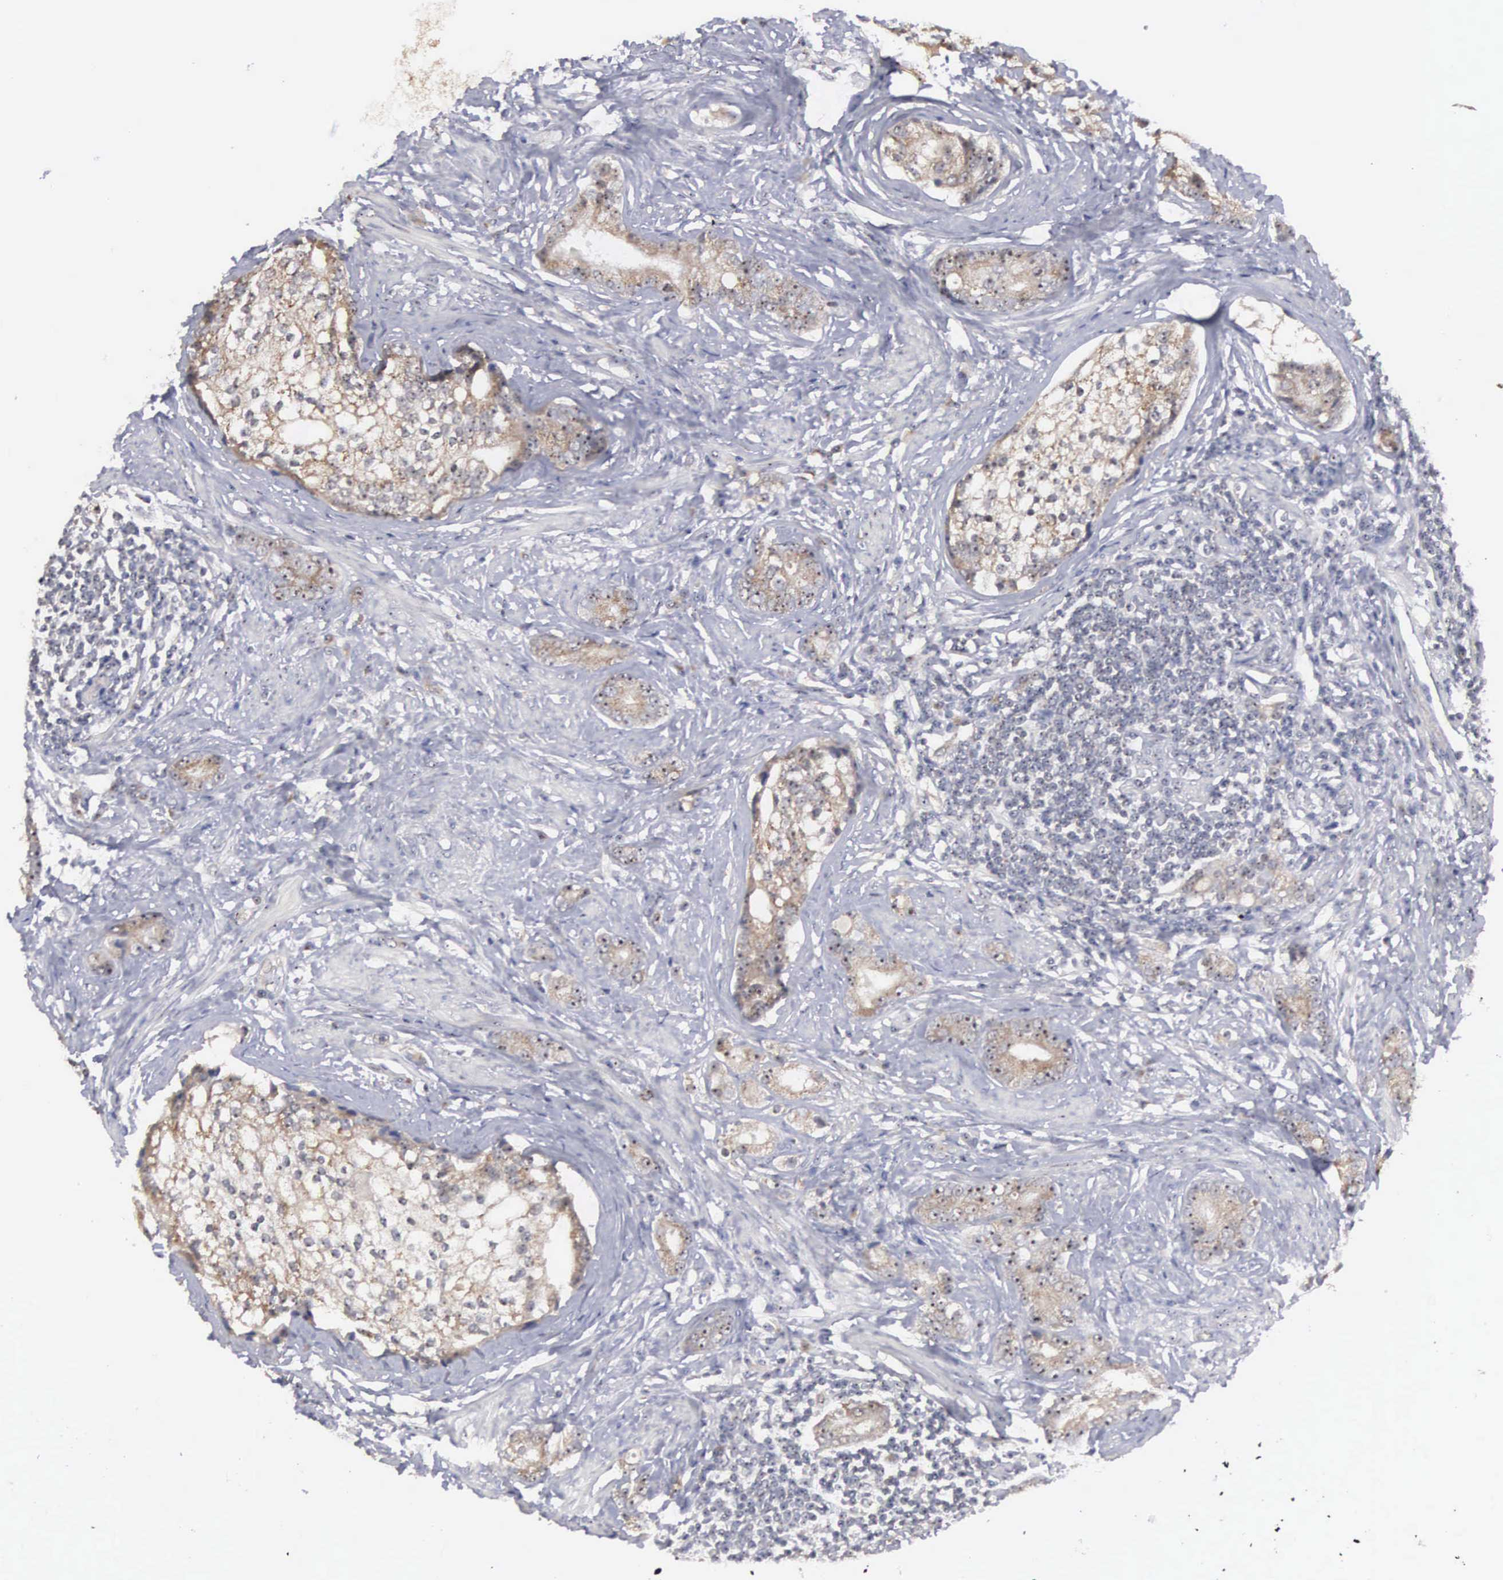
{"staining": {"intensity": "moderate", "quantity": ">75%", "location": "cytoplasmic/membranous"}, "tissue": "prostate cancer", "cell_type": "Tumor cells", "image_type": "cancer", "snomed": [{"axis": "morphology", "description": "Adenocarcinoma, Medium grade"}, {"axis": "topography", "description": "Prostate"}], "caption": "Prostate medium-grade adenocarcinoma tissue demonstrates moderate cytoplasmic/membranous staining in about >75% of tumor cells", "gene": "AMN", "patient": {"sex": "male", "age": 59}}